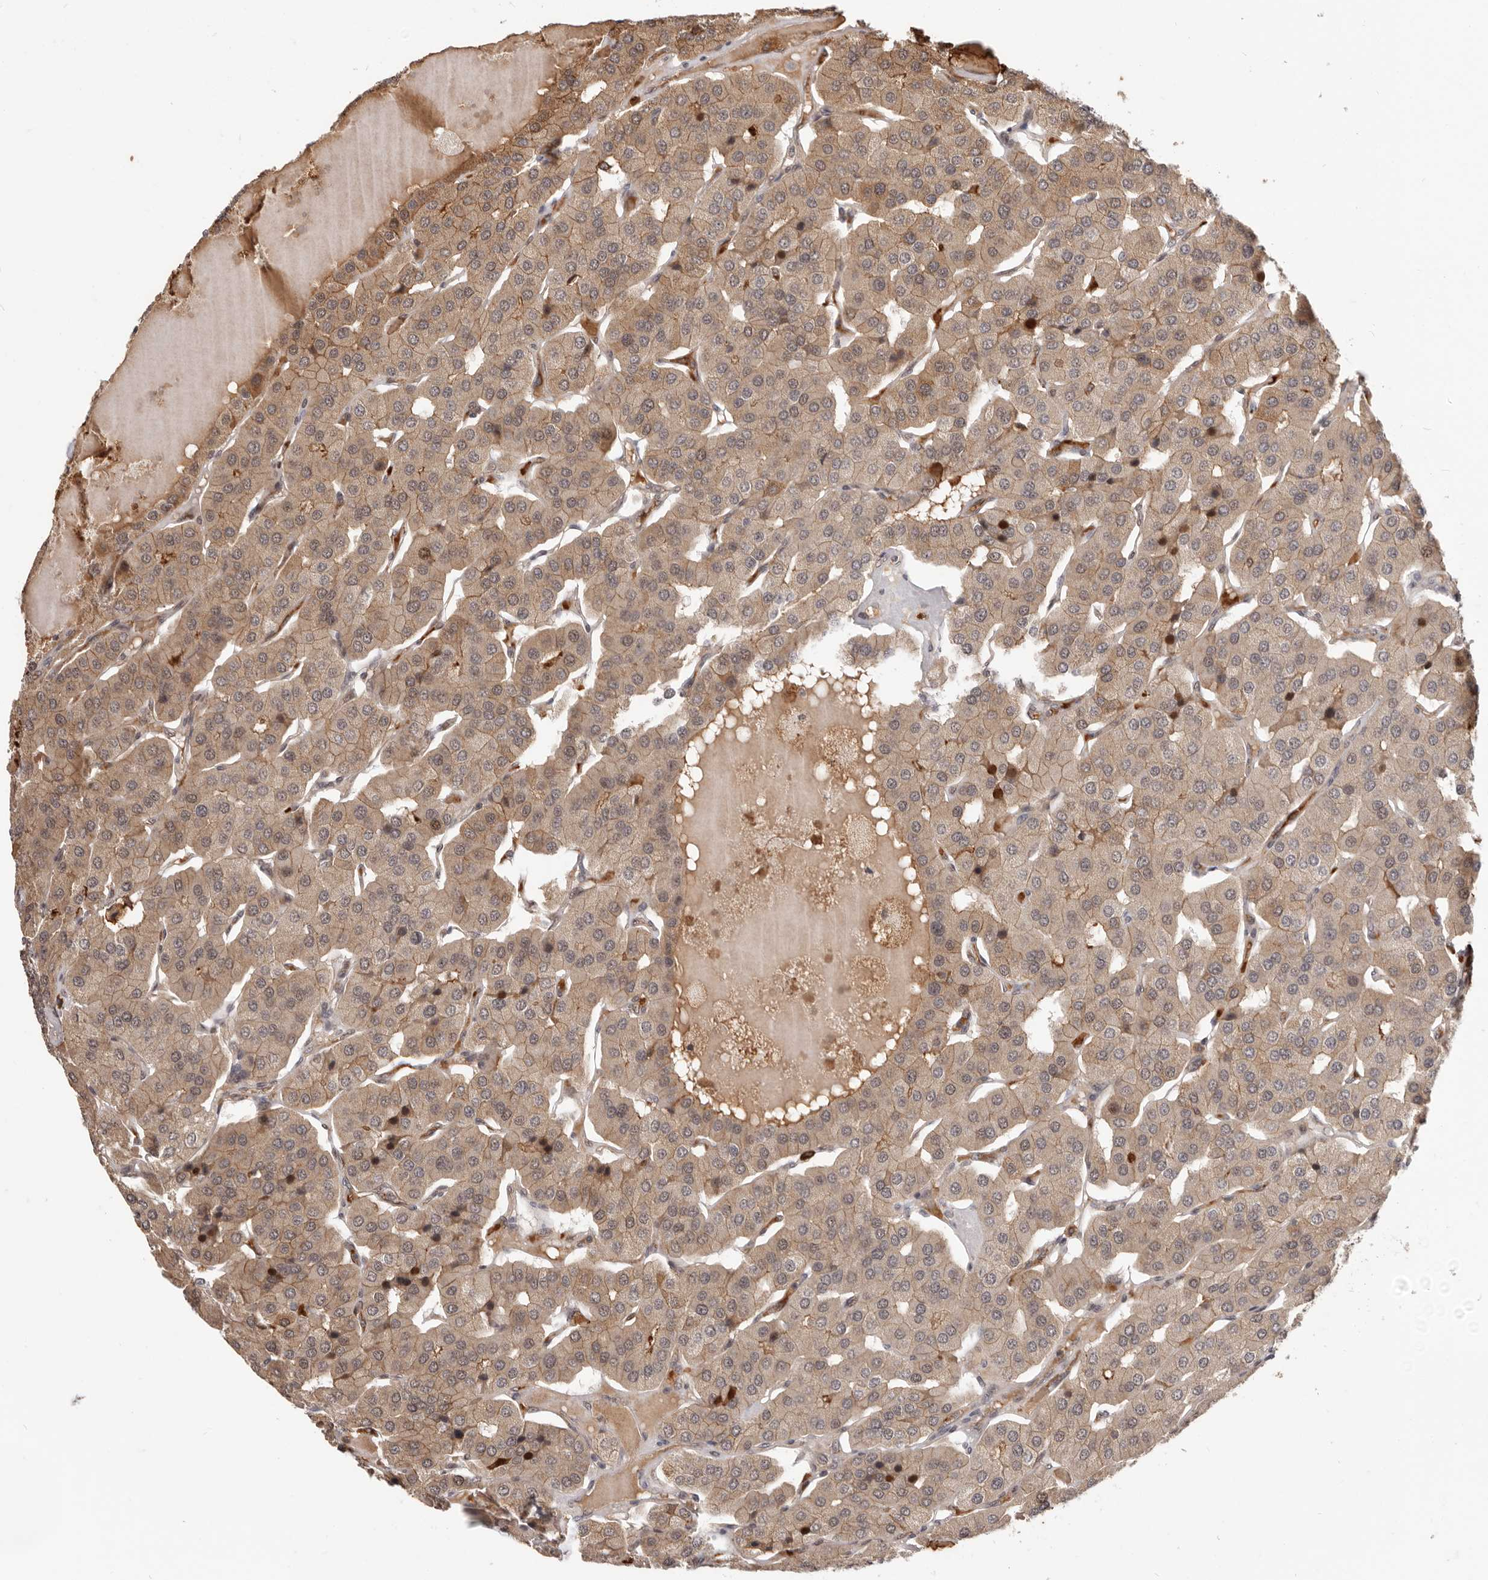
{"staining": {"intensity": "moderate", "quantity": ">75%", "location": "cytoplasmic/membranous"}, "tissue": "parathyroid gland", "cell_type": "Glandular cells", "image_type": "normal", "snomed": [{"axis": "morphology", "description": "Normal tissue, NOS"}, {"axis": "morphology", "description": "Adenoma, NOS"}, {"axis": "topography", "description": "Parathyroid gland"}], "caption": "The immunohistochemical stain labels moderate cytoplasmic/membranous positivity in glandular cells of unremarkable parathyroid gland. Using DAB (3,3'-diaminobenzidine) (brown) and hematoxylin (blue) stains, captured at high magnification using brightfield microscopy.", "gene": "NCOA3", "patient": {"sex": "female", "age": 86}}